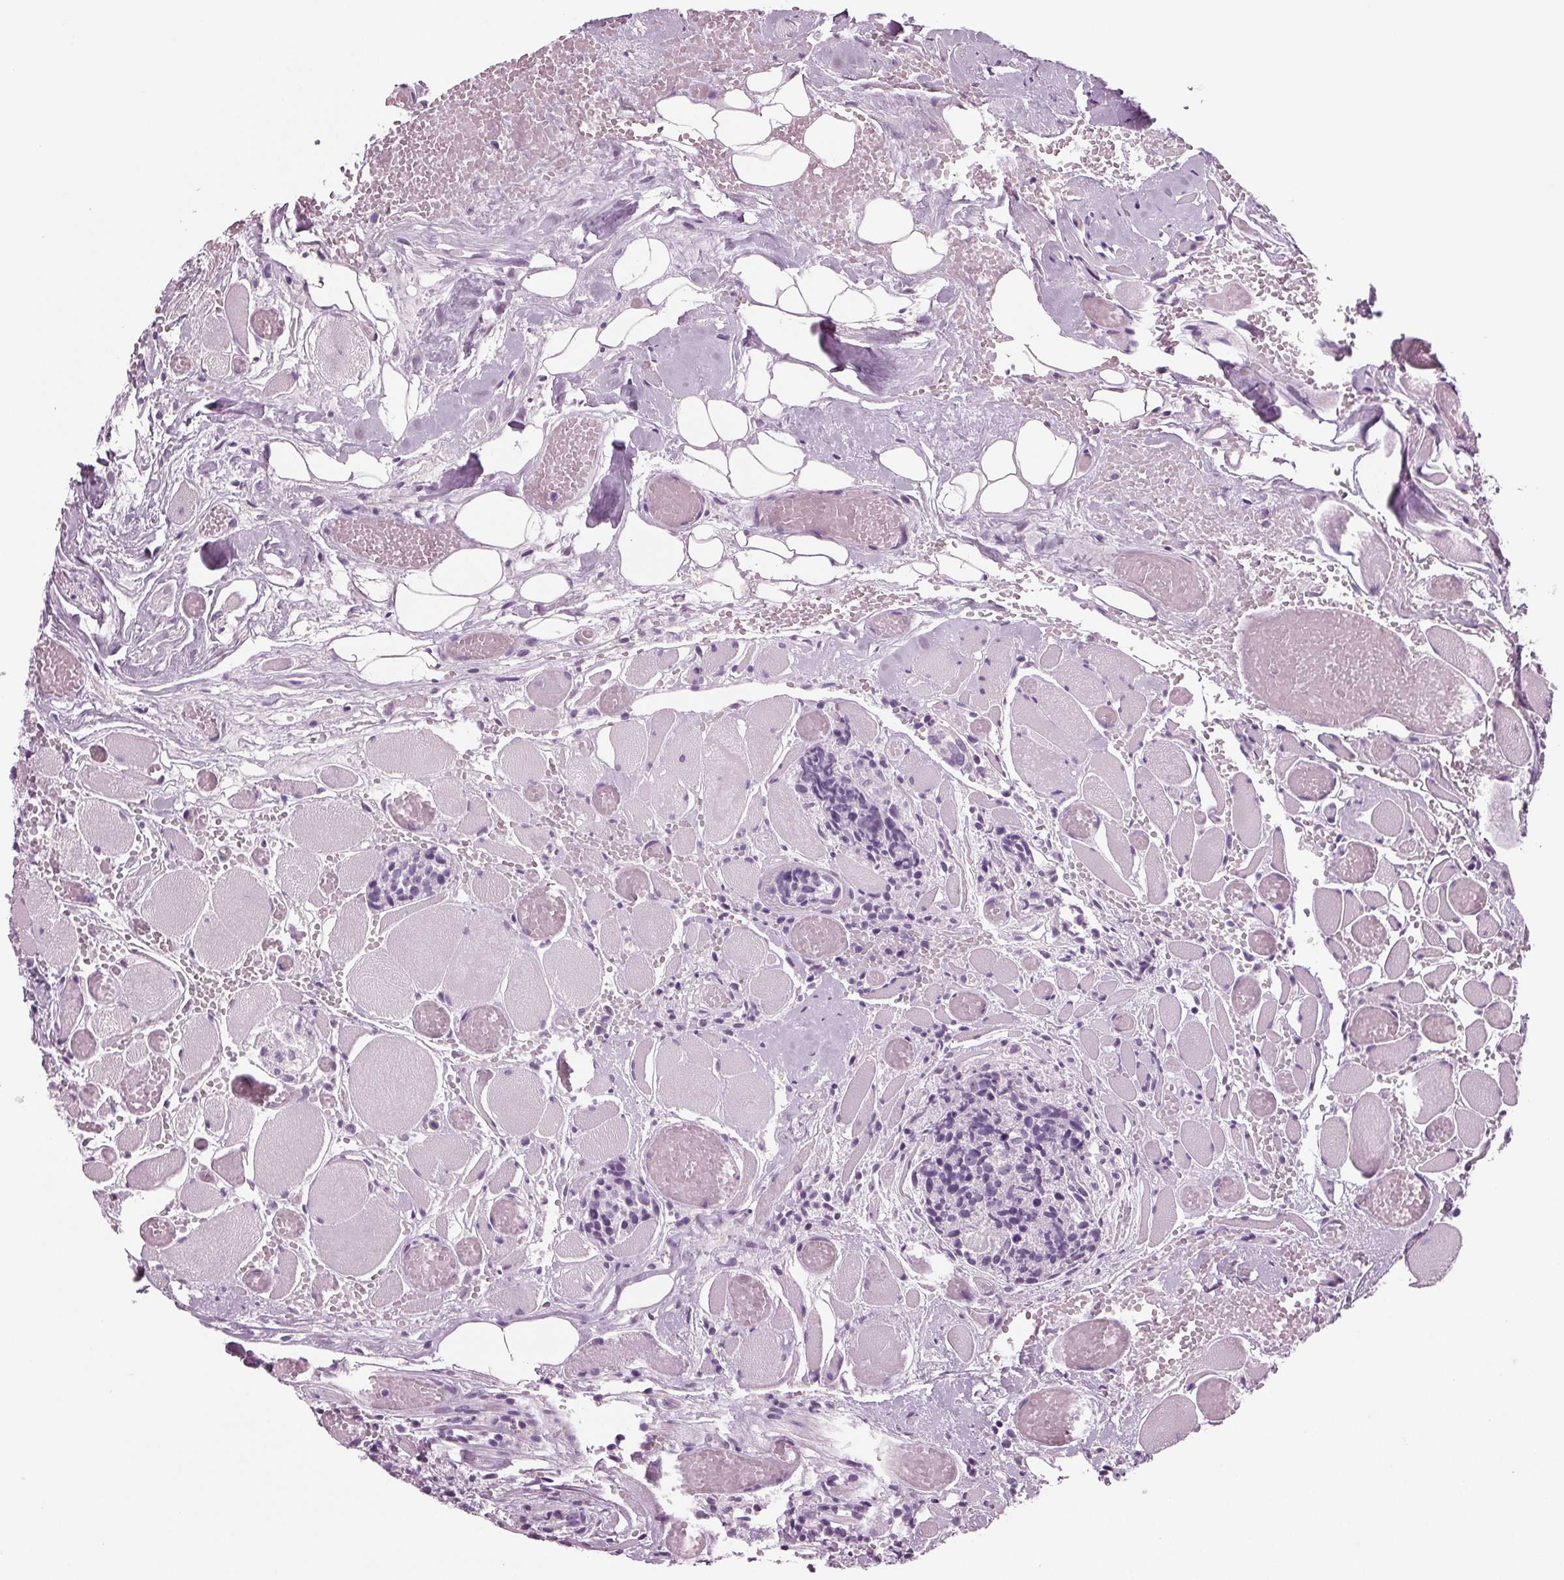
{"staining": {"intensity": "negative", "quantity": "none", "location": "none"}, "tissue": "head and neck cancer", "cell_type": "Tumor cells", "image_type": "cancer", "snomed": [{"axis": "morphology", "description": "Squamous cell carcinoma, NOS"}, {"axis": "topography", "description": "Oral tissue"}, {"axis": "topography", "description": "Head-Neck"}], "caption": "A photomicrograph of squamous cell carcinoma (head and neck) stained for a protein displays no brown staining in tumor cells.", "gene": "BHLHE22", "patient": {"sex": "male", "age": 64}}